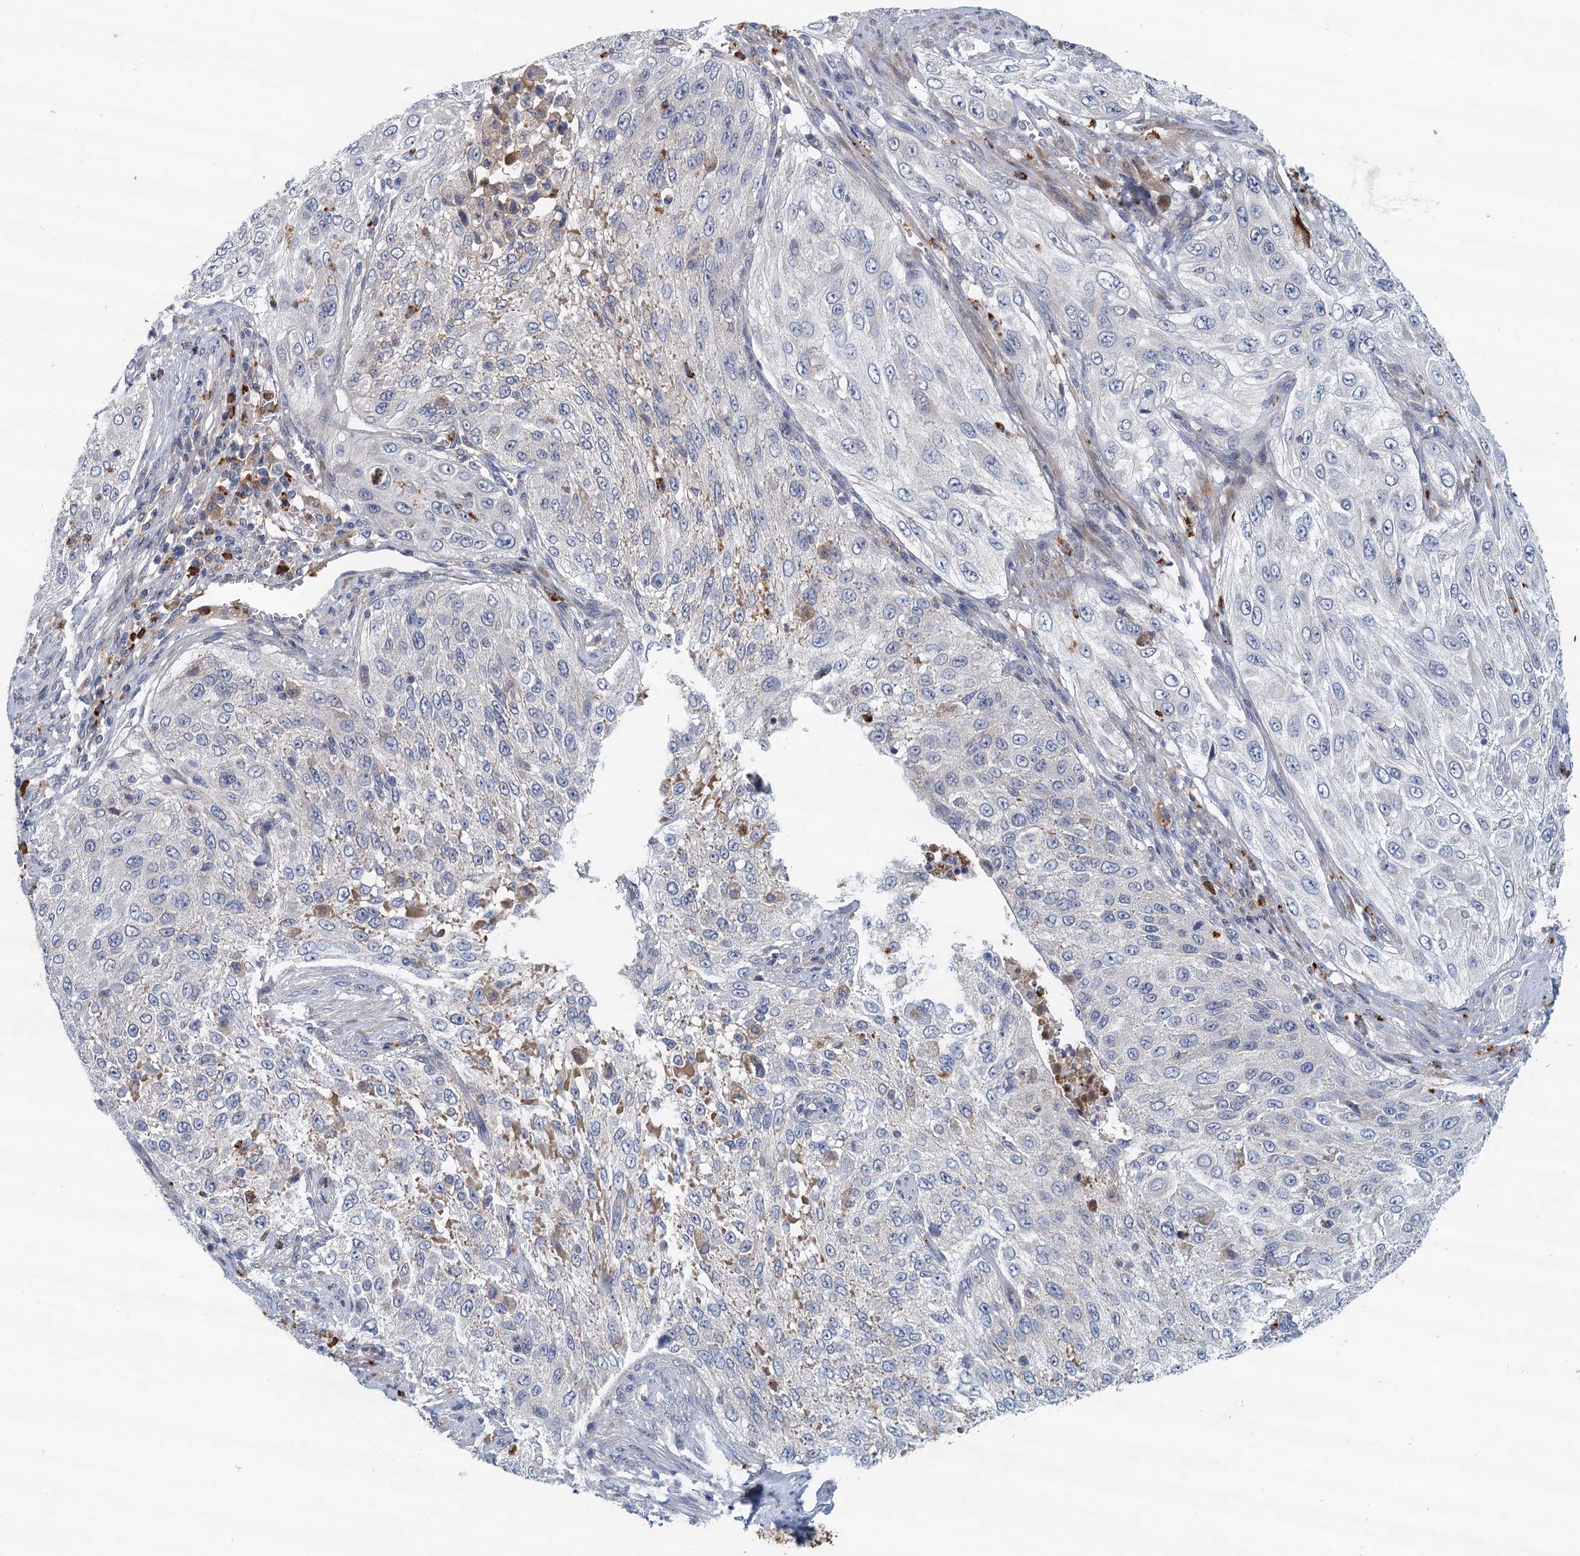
{"staining": {"intensity": "negative", "quantity": "none", "location": "none"}, "tissue": "cervical cancer", "cell_type": "Tumor cells", "image_type": "cancer", "snomed": [{"axis": "morphology", "description": "Squamous cell carcinoma, NOS"}, {"axis": "topography", "description": "Cervix"}], "caption": "A histopathology image of squamous cell carcinoma (cervical) stained for a protein displays no brown staining in tumor cells.", "gene": "TPCN1", "patient": {"sex": "female", "age": 42}}